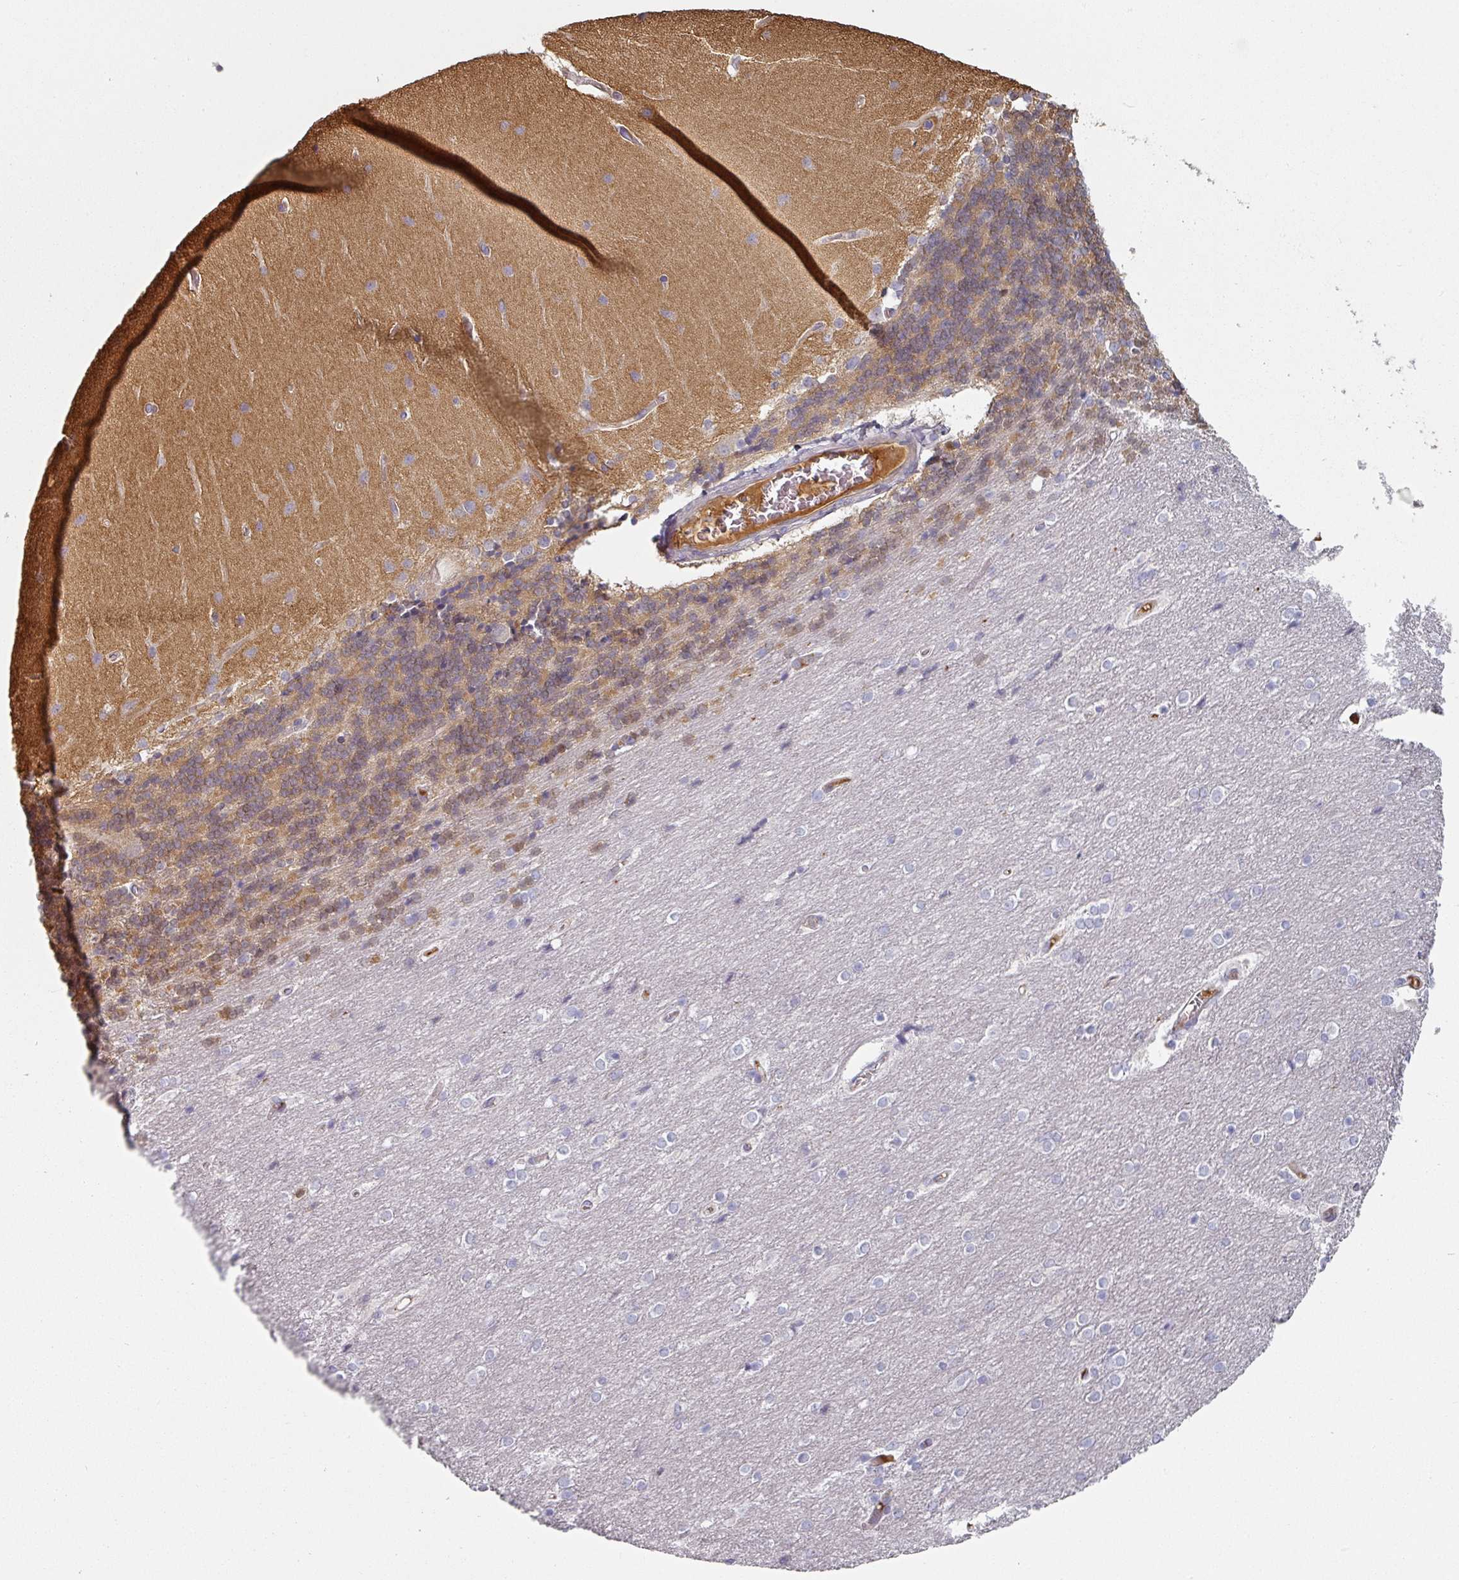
{"staining": {"intensity": "weak", "quantity": "25%-75%", "location": "cytoplasmic/membranous"}, "tissue": "cerebellum", "cell_type": "Cells in granular layer", "image_type": "normal", "snomed": [{"axis": "morphology", "description": "Normal tissue, NOS"}, {"axis": "topography", "description": "Cerebellum"}], "caption": "Weak cytoplasmic/membranous positivity for a protein is appreciated in about 25%-75% of cells in granular layer of normal cerebellum using immunohistochemistry.", "gene": "CEP78", "patient": {"sex": "female", "age": 54}}